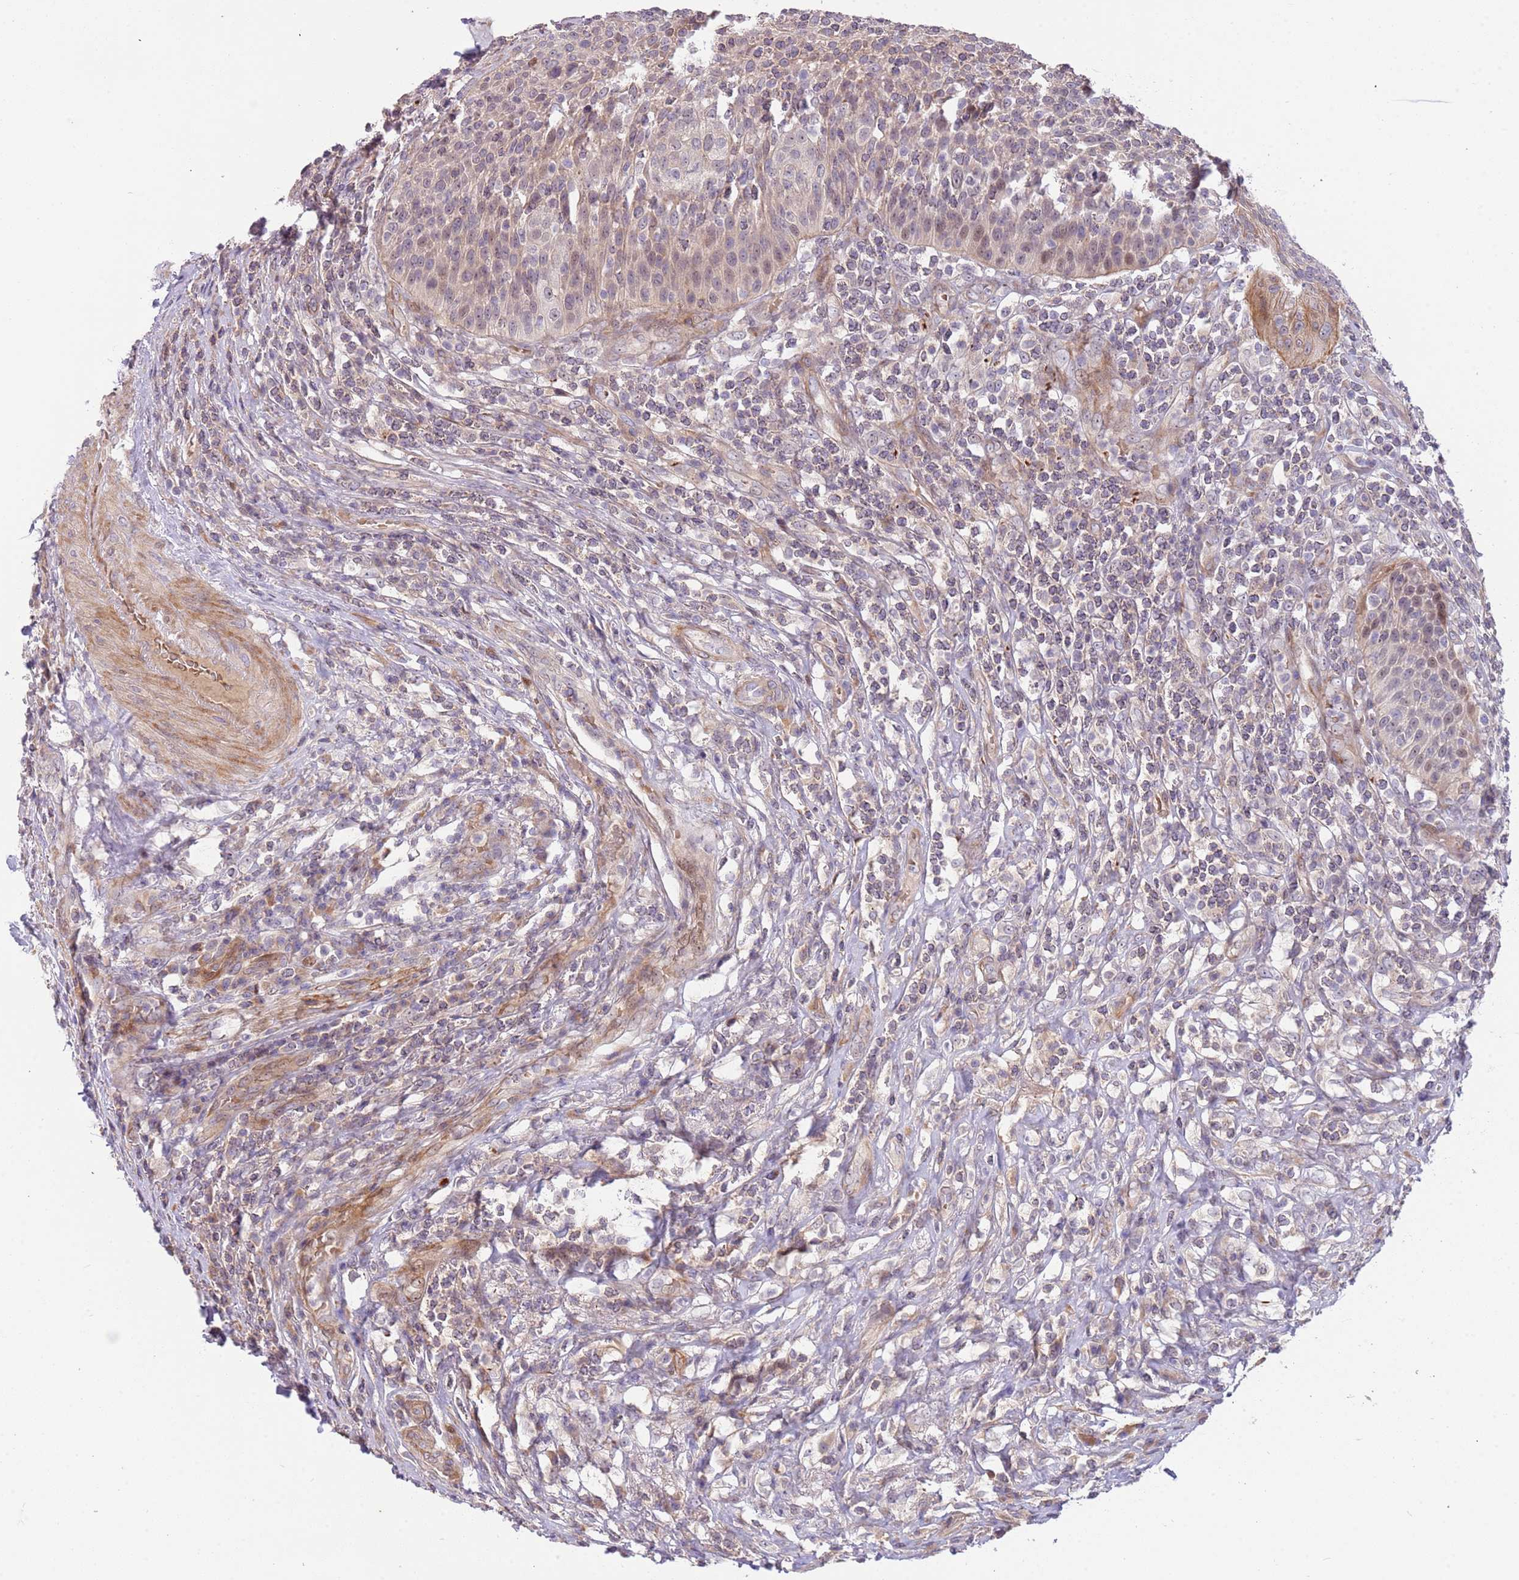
{"staining": {"intensity": "weak", "quantity": "25%-75%", "location": "cytoplasmic/membranous,nuclear"}, "tissue": "urothelial cancer", "cell_type": "Tumor cells", "image_type": "cancer", "snomed": [{"axis": "morphology", "description": "Urothelial carcinoma, High grade"}, {"axis": "topography", "description": "Urinary bladder"}], "caption": "A brown stain shows weak cytoplasmic/membranous and nuclear expression of a protein in human urothelial cancer tumor cells.", "gene": "TRAPPC6B", "patient": {"sex": "female", "age": 70}}